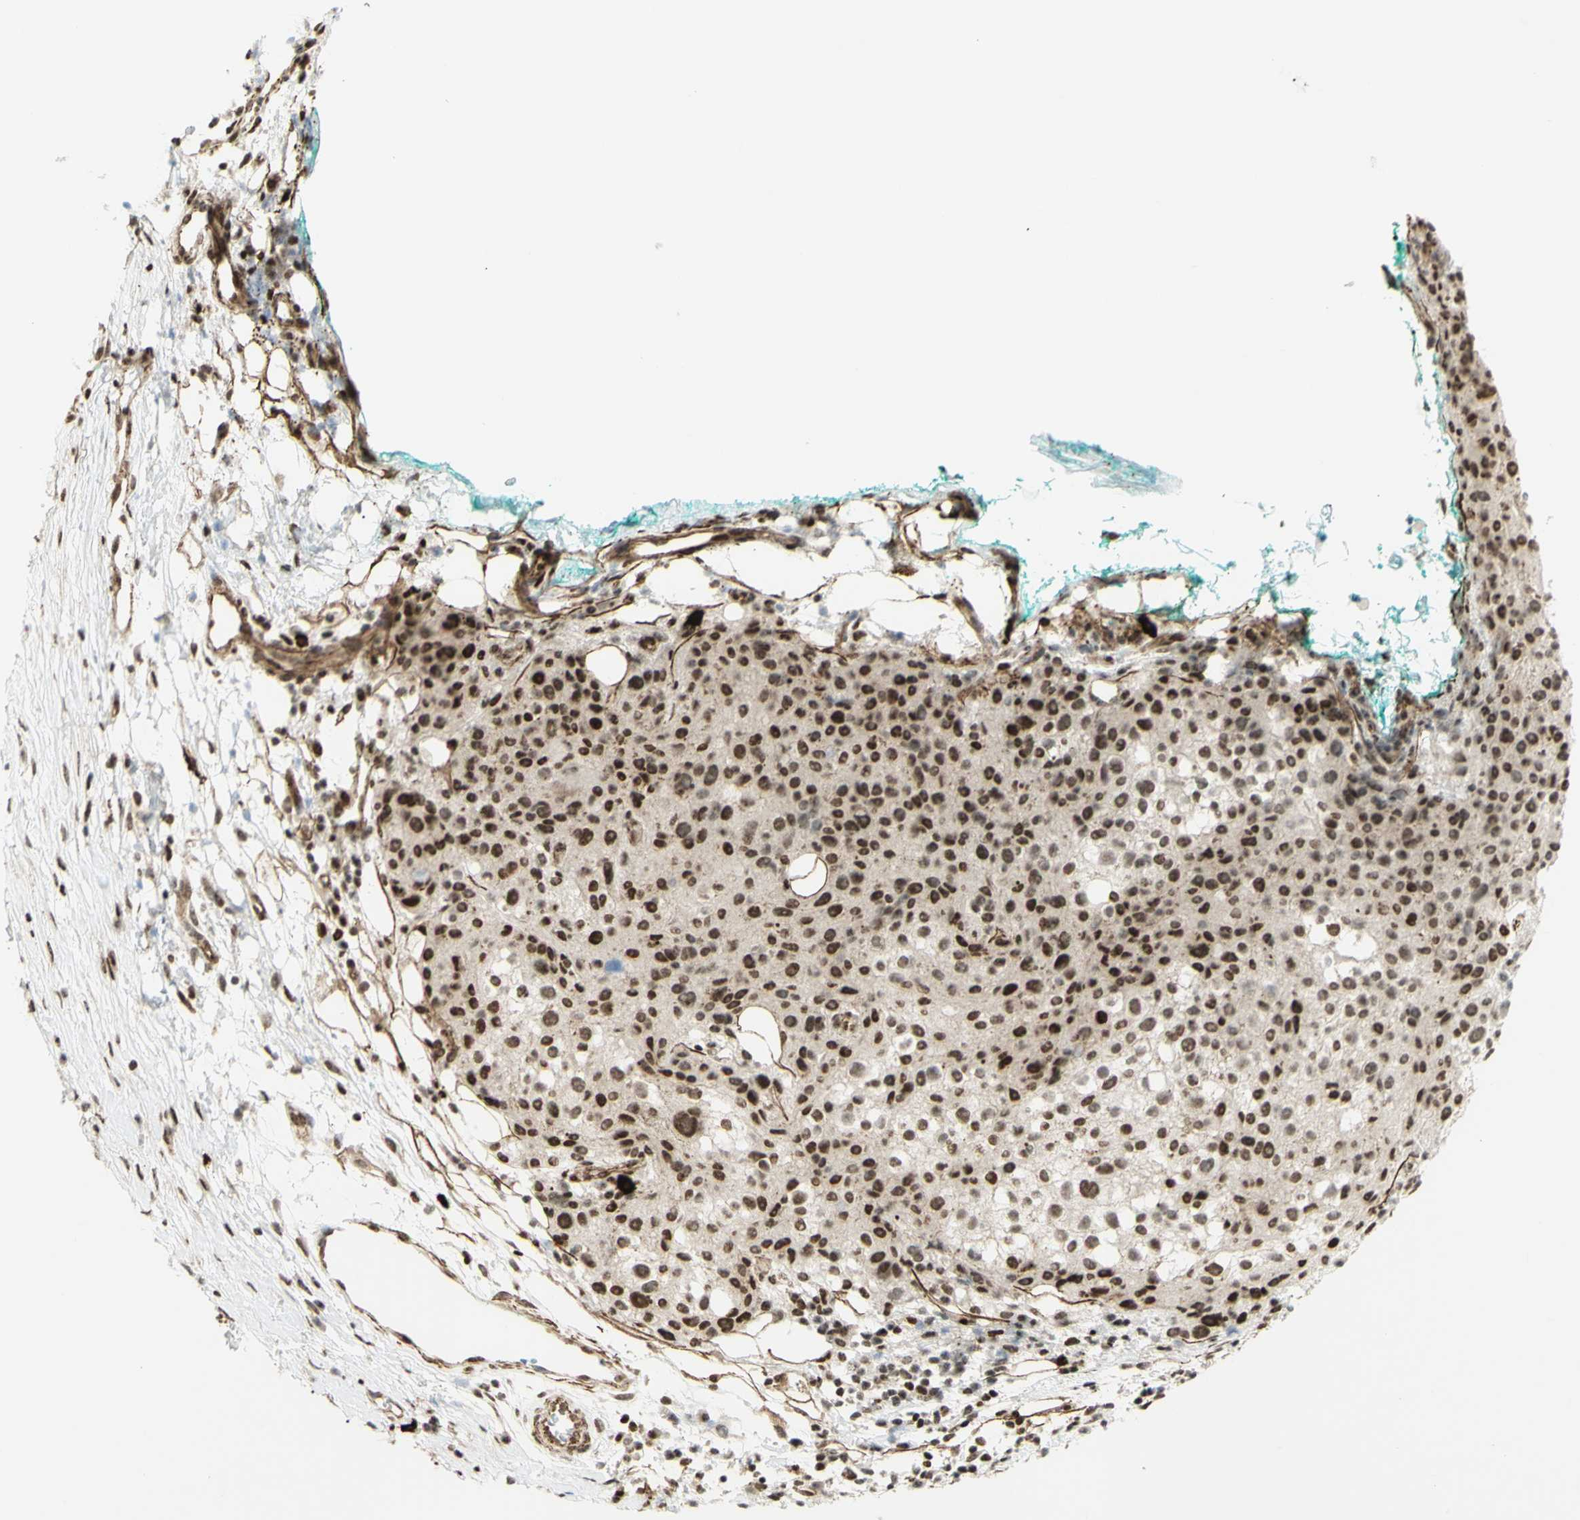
{"staining": {"intensity": "moderate", "quantity": ">75%", "location": "nuclear"}, "tissue": "melanoma", "cell_type": "Tumor cells", "image_type": "cancer", "snomed": [{"axis": "morphology", "description": "Necrosis, NOS"}, {"axis": "morphology", "description": "Malignant melanoma, NOS"}, {"axis": "topography", "description": "Skin"}], "caption": "IHC (DAB) staining of human malignant melanoma reveals moderate nuclear protein positivity in about >75% of tumor cells.", "gene": "ZMYM6", "patient": {"sex": "female", "age": 87}}